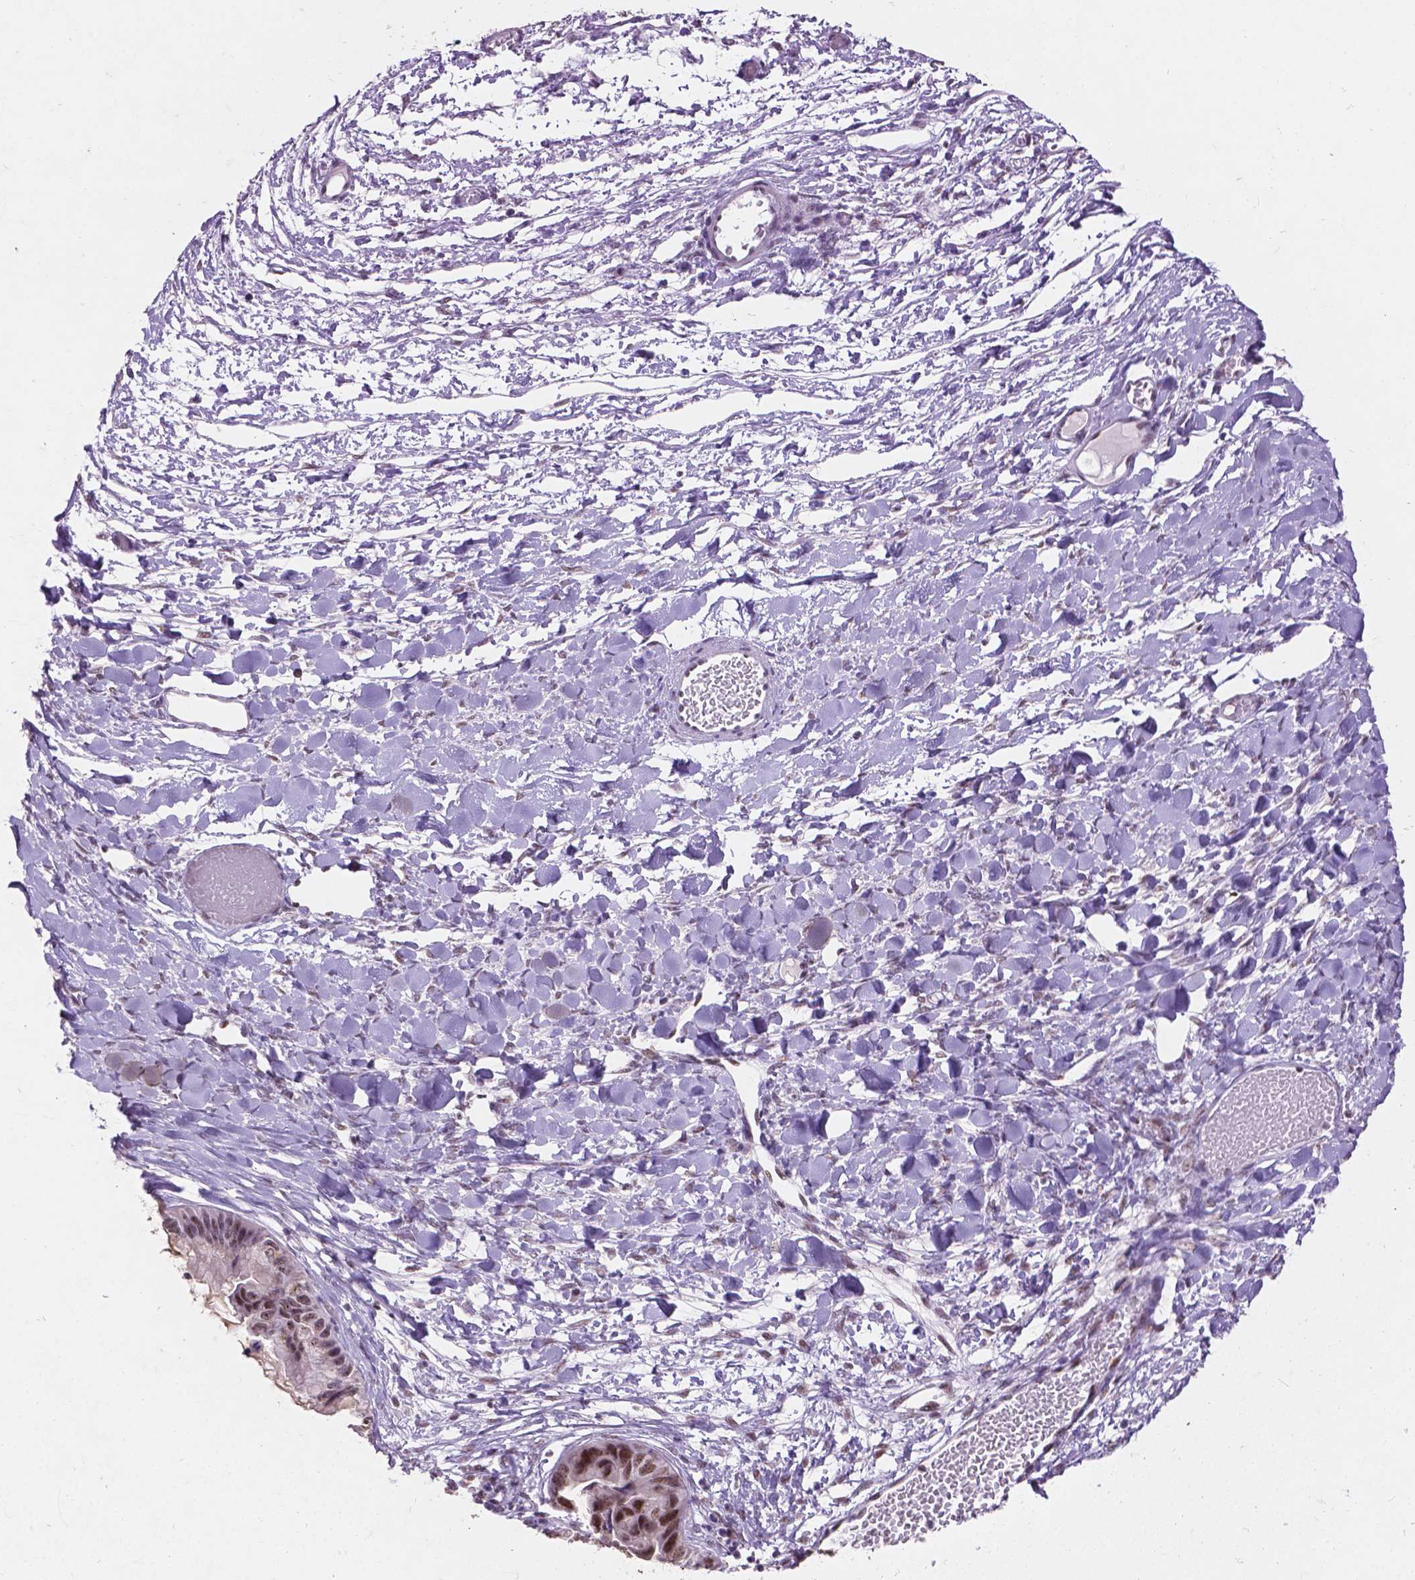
{"staining": {"intensity": "moderate", "quantity": ">75%", "location": "nuclear"}, "tissue": "ovarian cancer", "cell_type": "Tumor cells", "image_type": "cancer", "snomed": [{"axis": "morphology", "description": "Cystadenocarcinoma, mucinous, NOS"}, {"axis": "topography", "description": "Ovary"}], "caption": "A histopathology image showing moderate nuclear positivity in about >75% of tumor cells in ovarian mucinous cystadenocarcinoma, as visualized by brown immunohistochemical staining.", "gene": "COIL", "patient": {"sex": "female", "age": 76}}